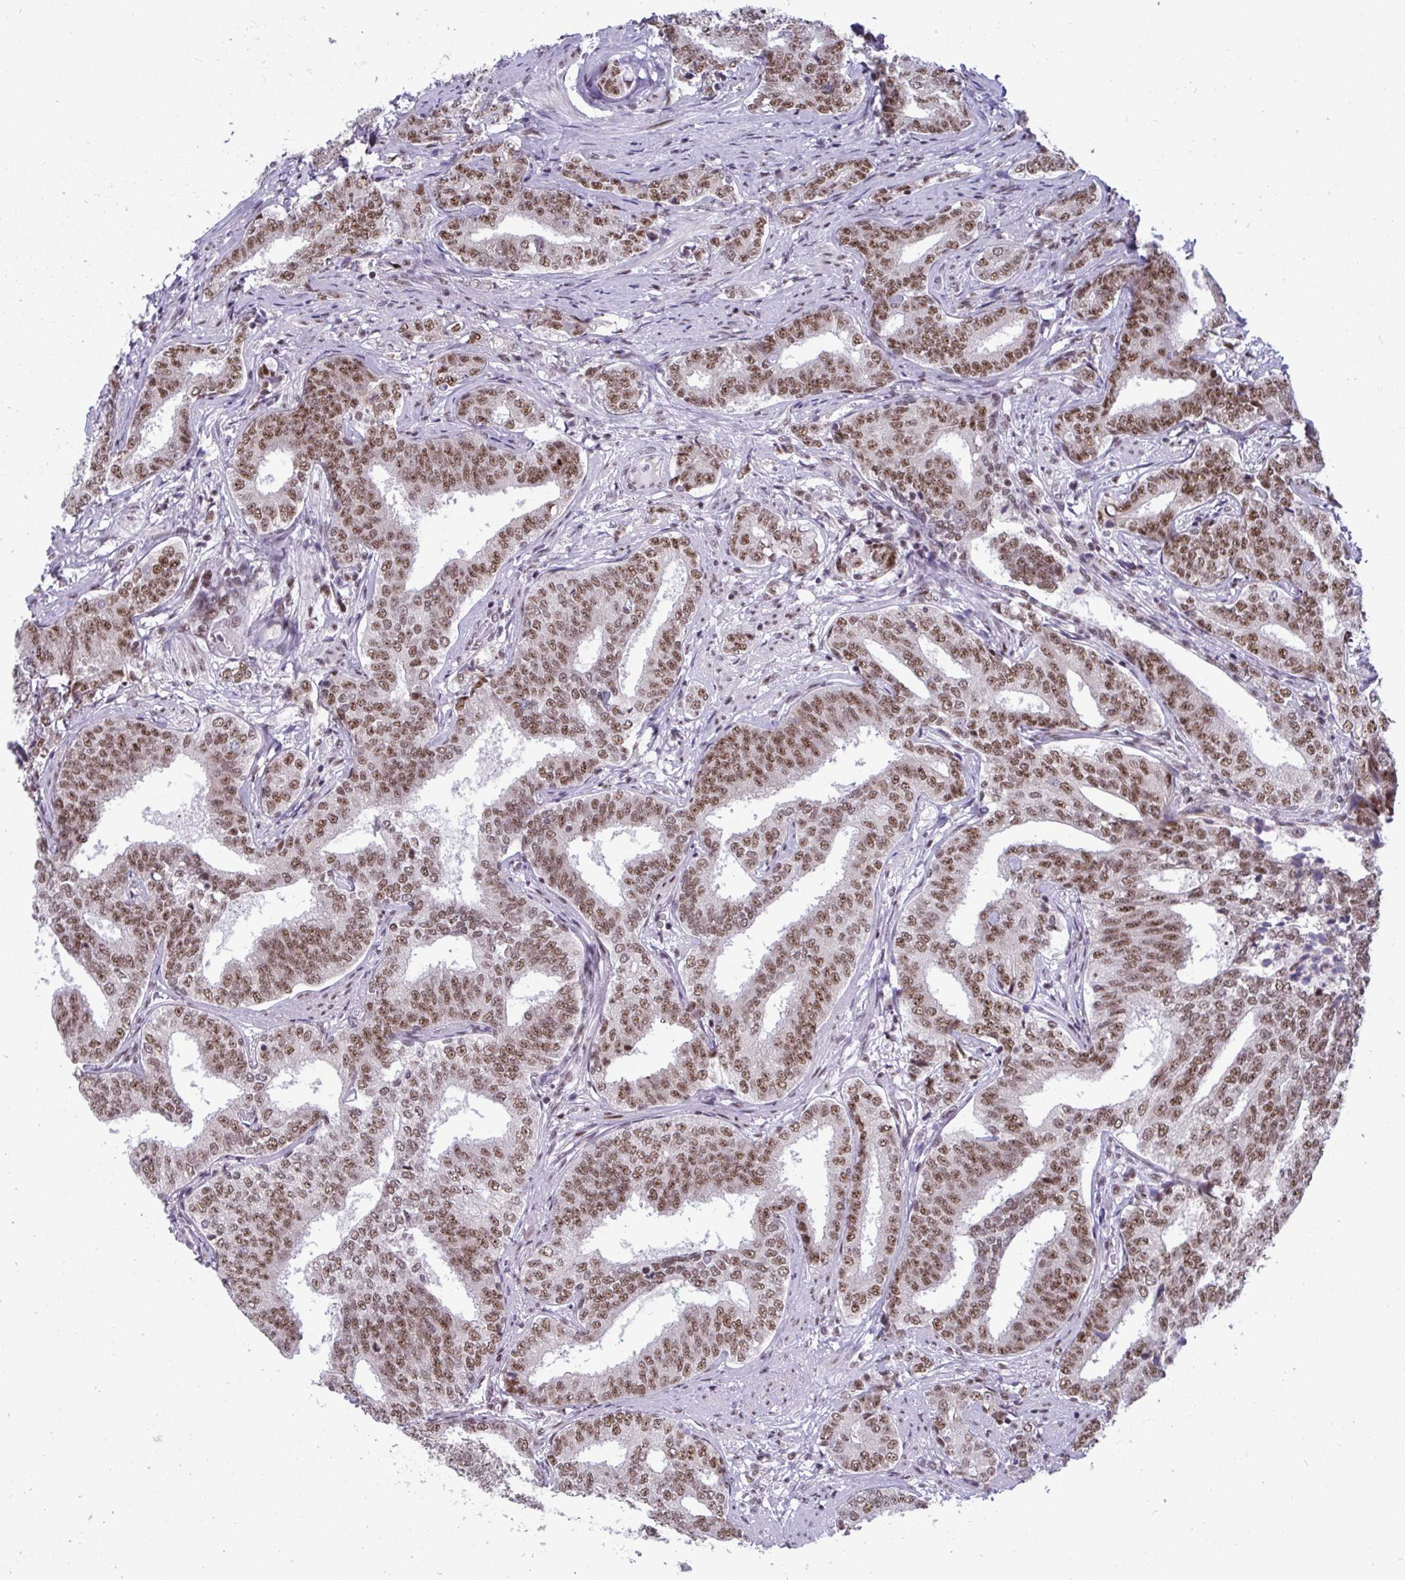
{"staining": {"intensity": "moderate", "quantity": ">75%", "location": "nuclear"}, "tissue": "prostate cancer", "cell_type": "Tumor cells", "image_type": "cancer", "snomed": [{"axis": "morphology", "description": "Adenocarcinoma, High grade"}, {"axis": "topography", "description": "Prostate"}], "caption": "Protein staining displays moderate nuclear staining in approximately >75% of tumor cells in prostate cancer.", "gene": "WBP11", "patient": {"sex": "male", "age": 72}}